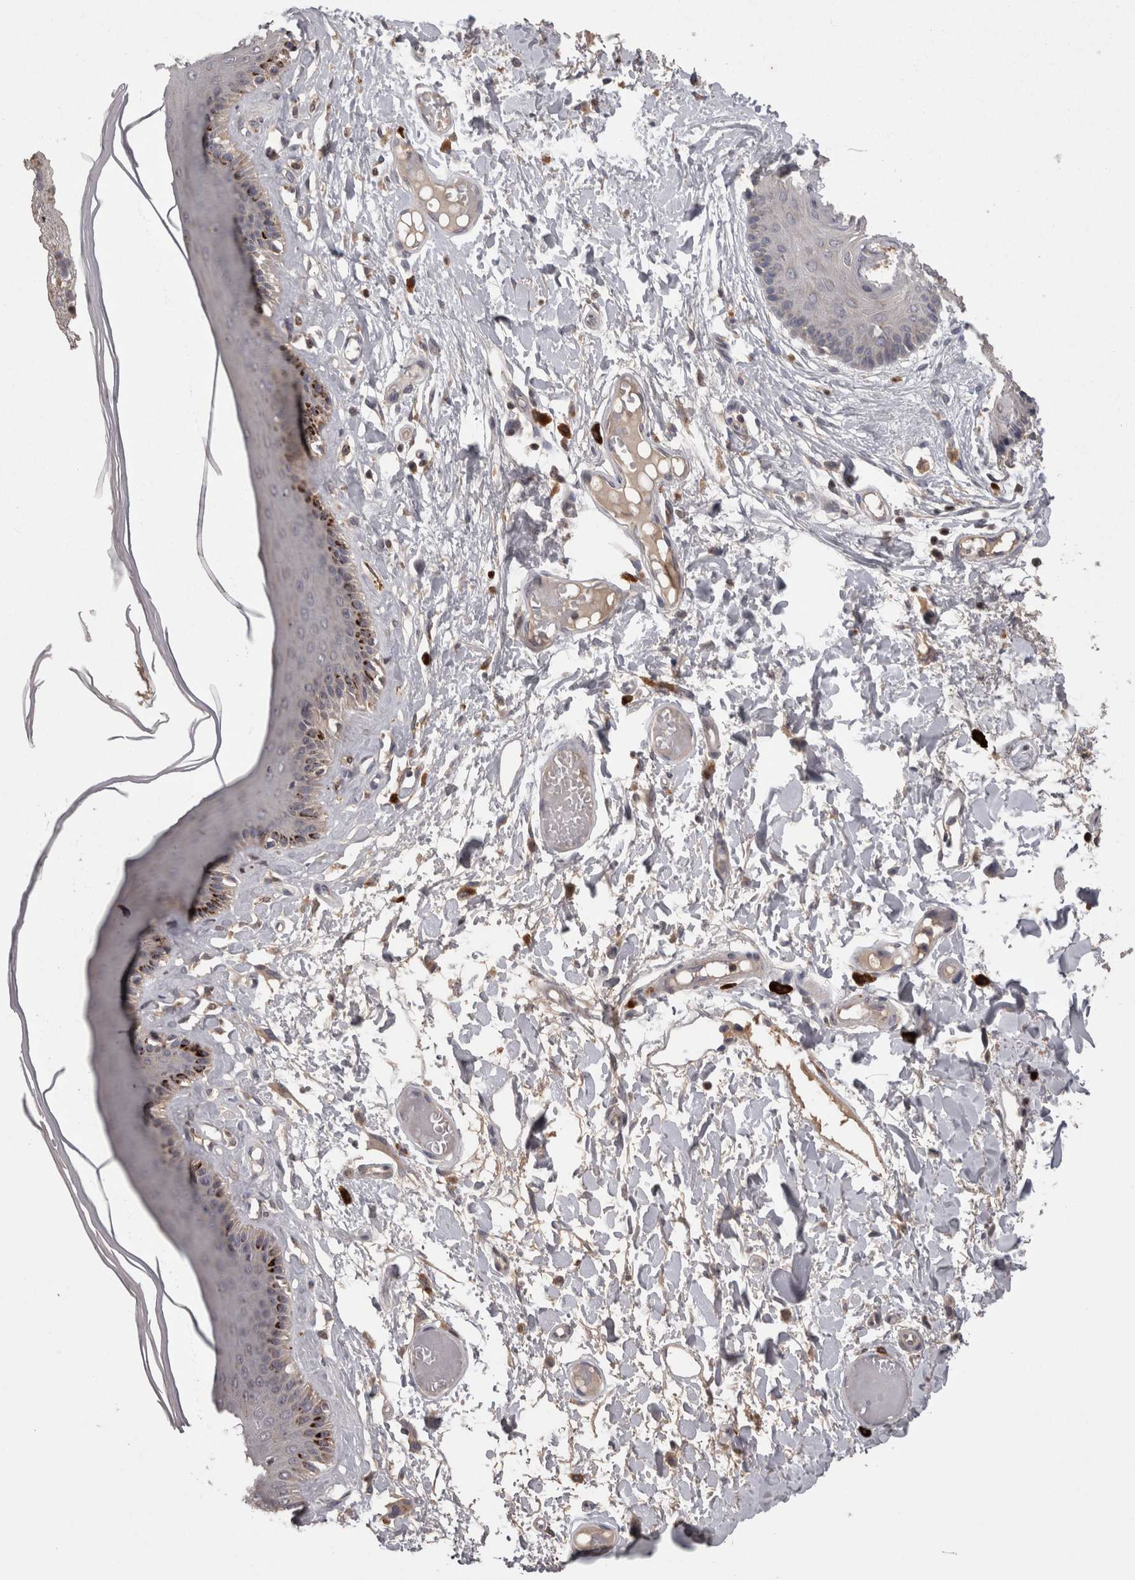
{"staining": {"intensity": "strong", "quantity": "<25%", "location": "cytoplasmic/membranous"}, "tissue": "skin", "cell_type": "Epidermal cells", "image_type": "normal", "snomed": [{"axis": "morphology", "description": "Normal tissue, NOS"}, {"axis": "topography", "description": "Vulva"}], "caption": "A high-resolution histopathology image shows immunohistochemistry (IHC) staining of normal skin, which demonstrates strong cytoplasmic/membranous positivity in about <25% of epidermal cells.", "gene": "PCM1", "patient": {"sex": "female", "age": 73}}